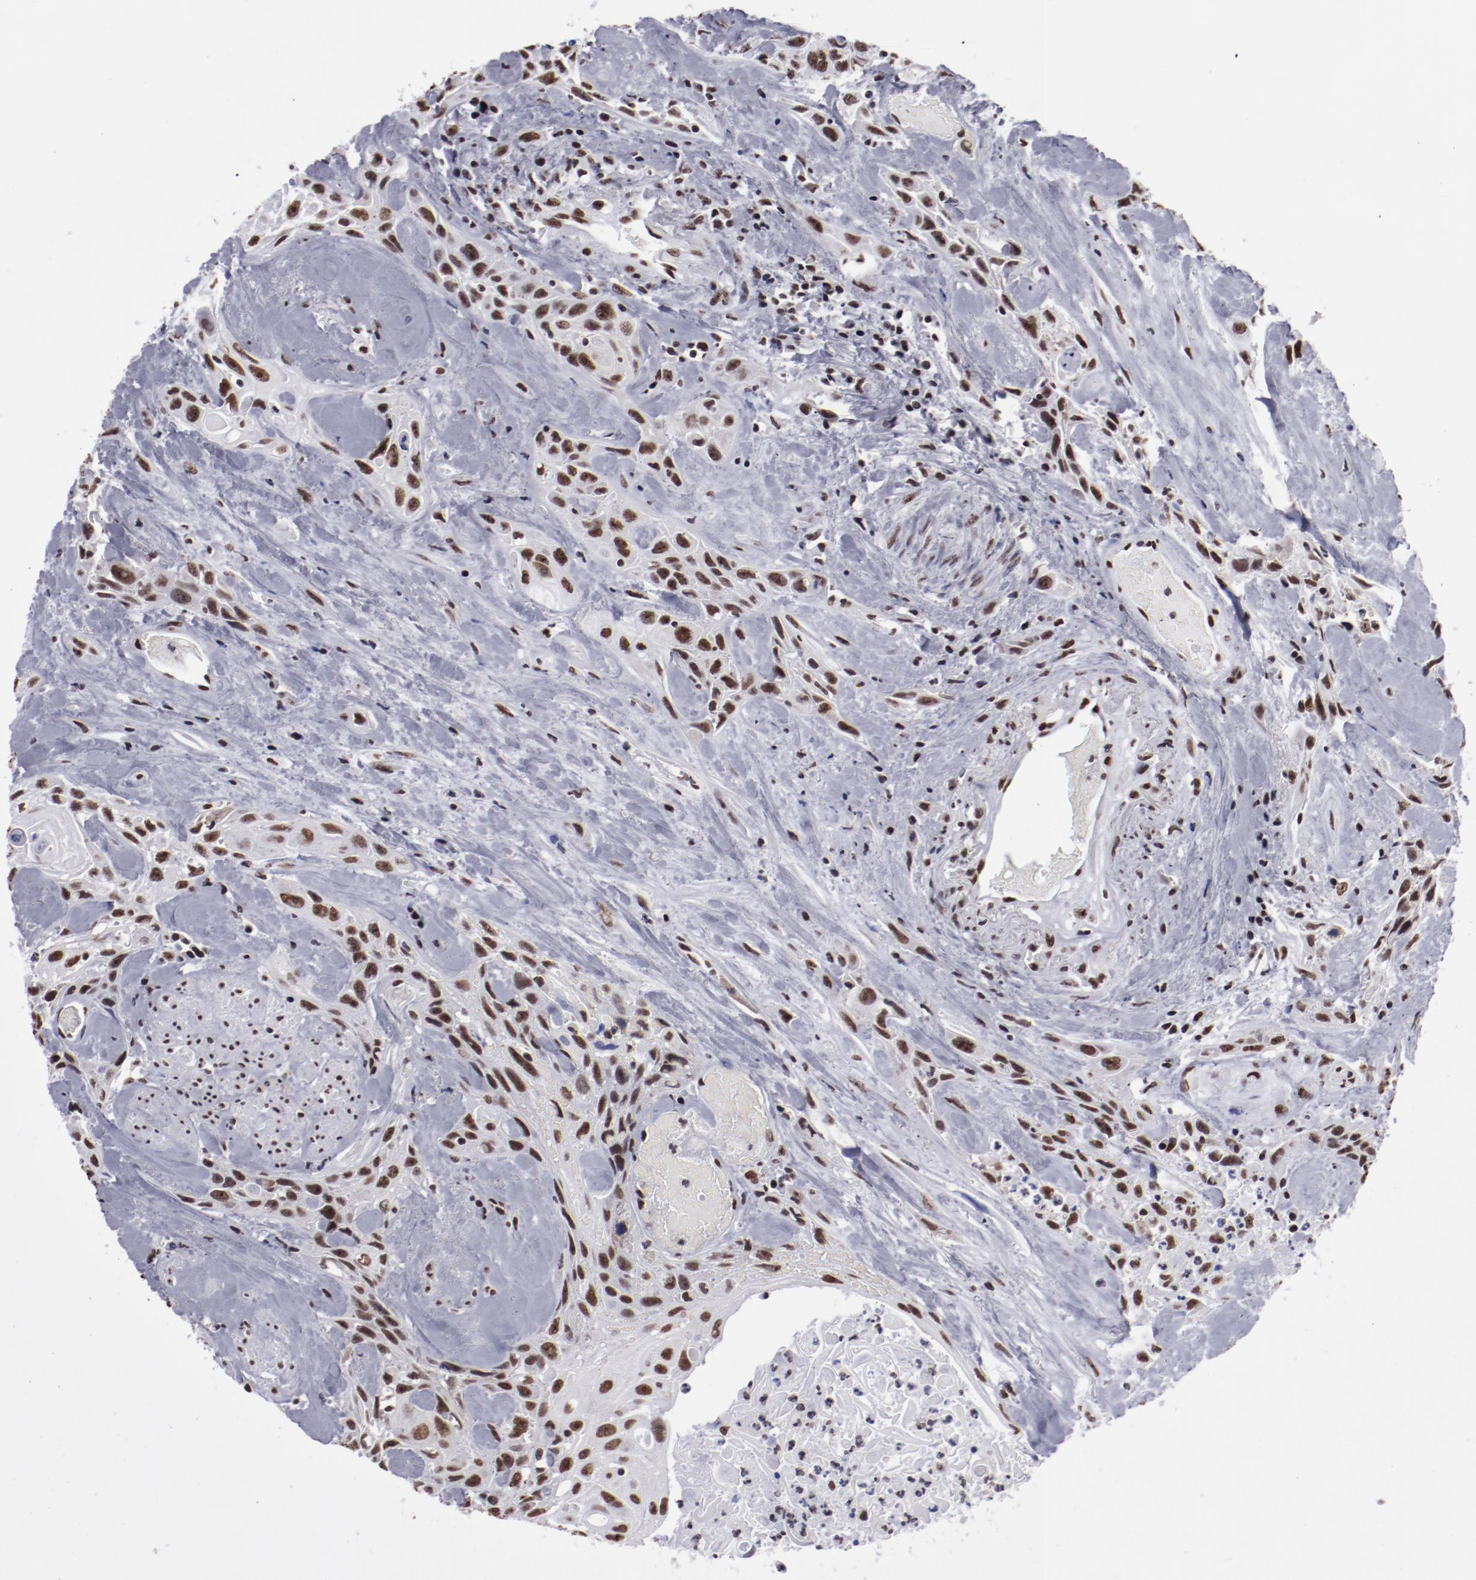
{"staining": {"intensity": "strong", "quantity": ">75%", "location": "nuclear"}, "tissue": "urothelial cancer", "cell_type": "Tumor cells", "image_type": "cancer", "snomed": [{"axis": "morphology", "description": "Urothelial carcinoma, High grade"}, {"axis": "topography", "description": "Urinary bladder"}], "caption": "Tumor cells exhibit high levels of strong nuclear expression in approximately >75% of cells in human urothelial carcinoma (high-grade).", "gene": "HNRNPA2B1", "patient": {"sex": "female", "age": 84}}